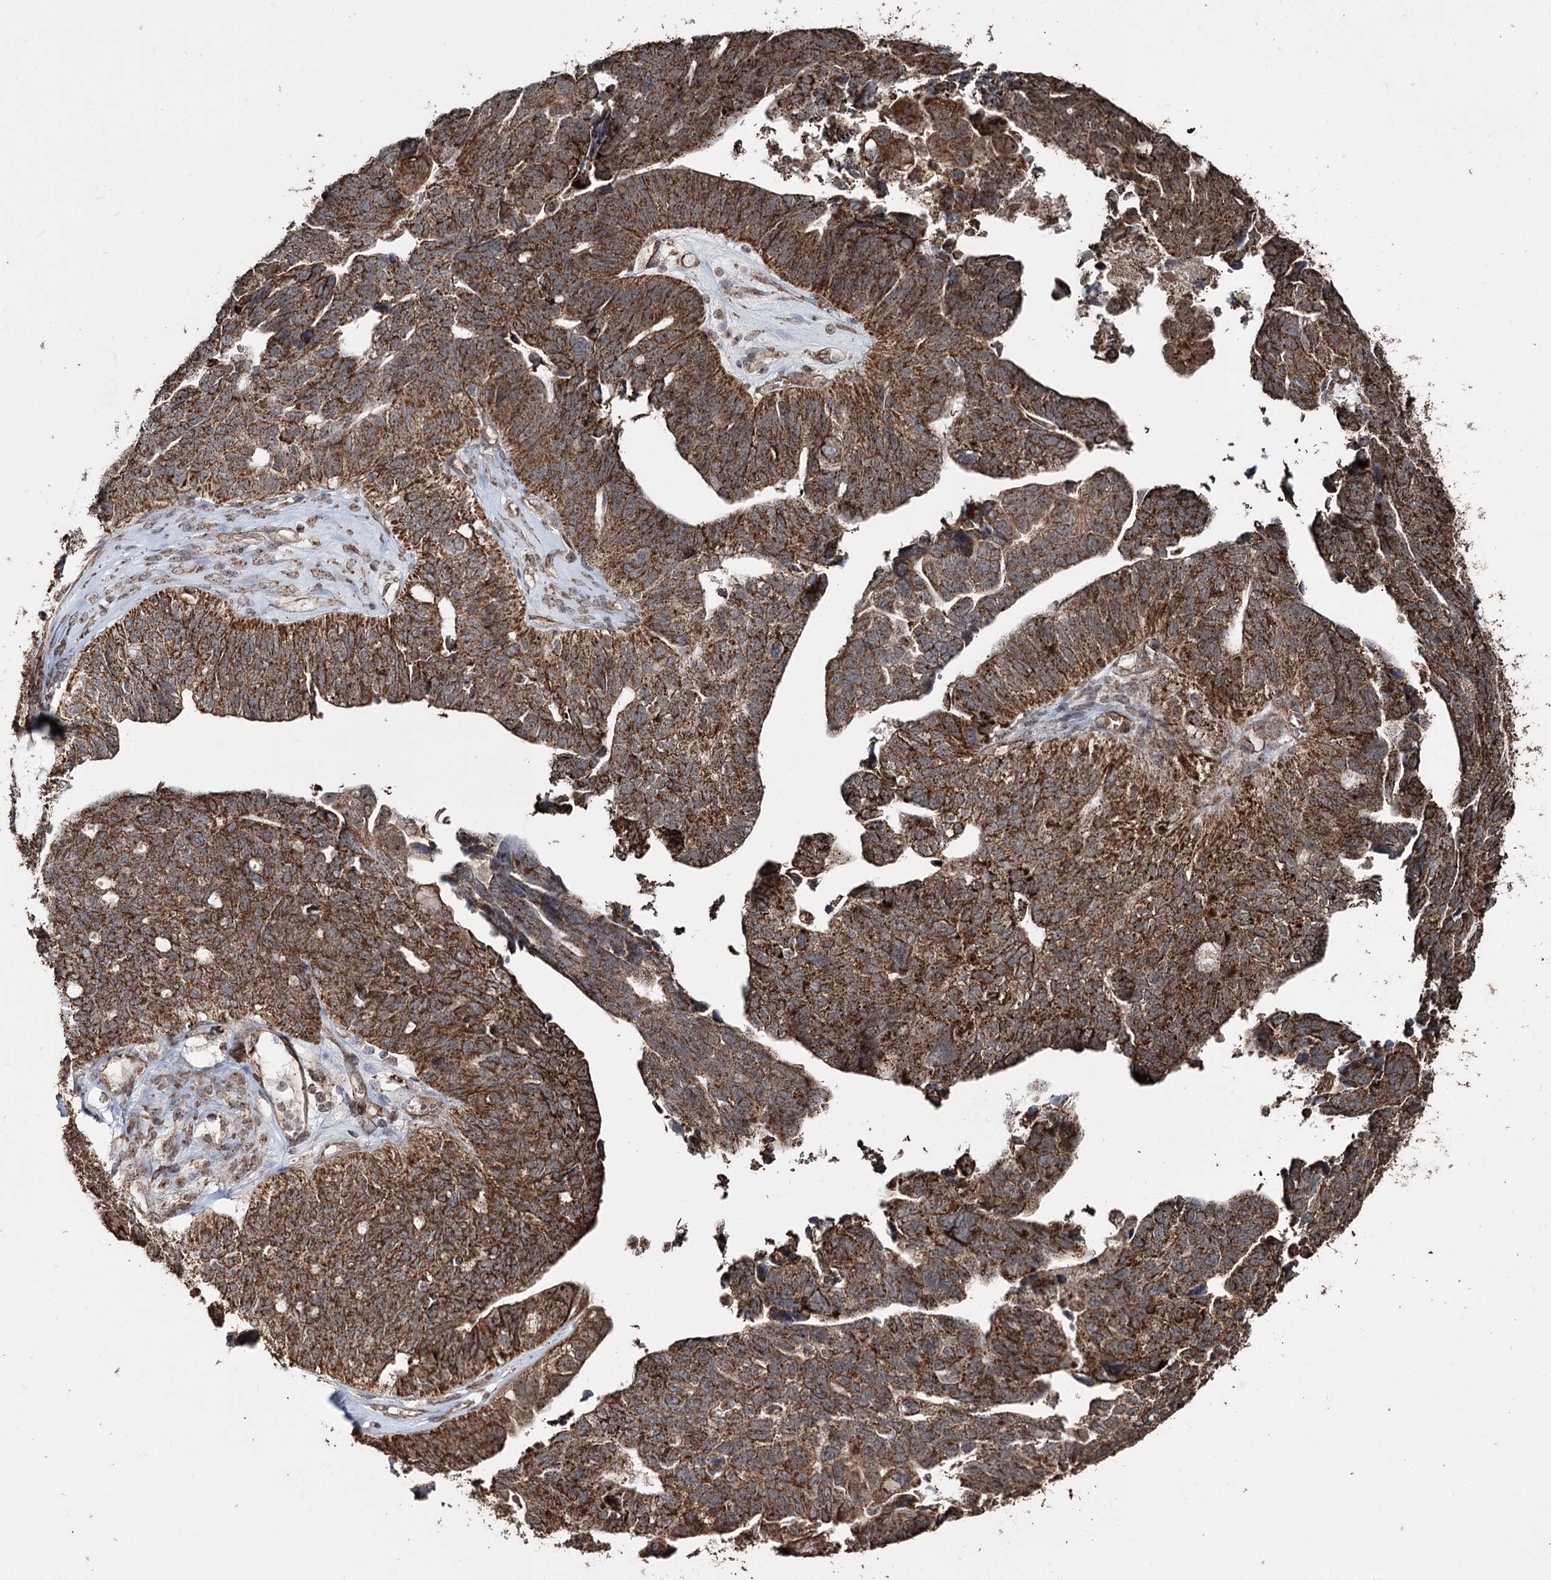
{"staining": {"intensity": "strong", "quantity": ">75%", "location": "cytoplasmic/membranous"}, "tissue": "ovarian cancer", "cell_type": "Tumor cells", "image_type": "cancer", "snomed": [{"axis": "morphology", "description": "Cystadenocarcinoma, serous, NOS"}, {"axis": "topography", "description": "Ovary"}], "caption": "Immunohistochemical staining of human ovarian cancer (serous cystadenocarcinoma) displays high levels of strong cytoplasmic/membranous positivity in approximately >75% of tumor cells.", "gene": "SLF2", "patient": {"sex": "female", "age": 79}}